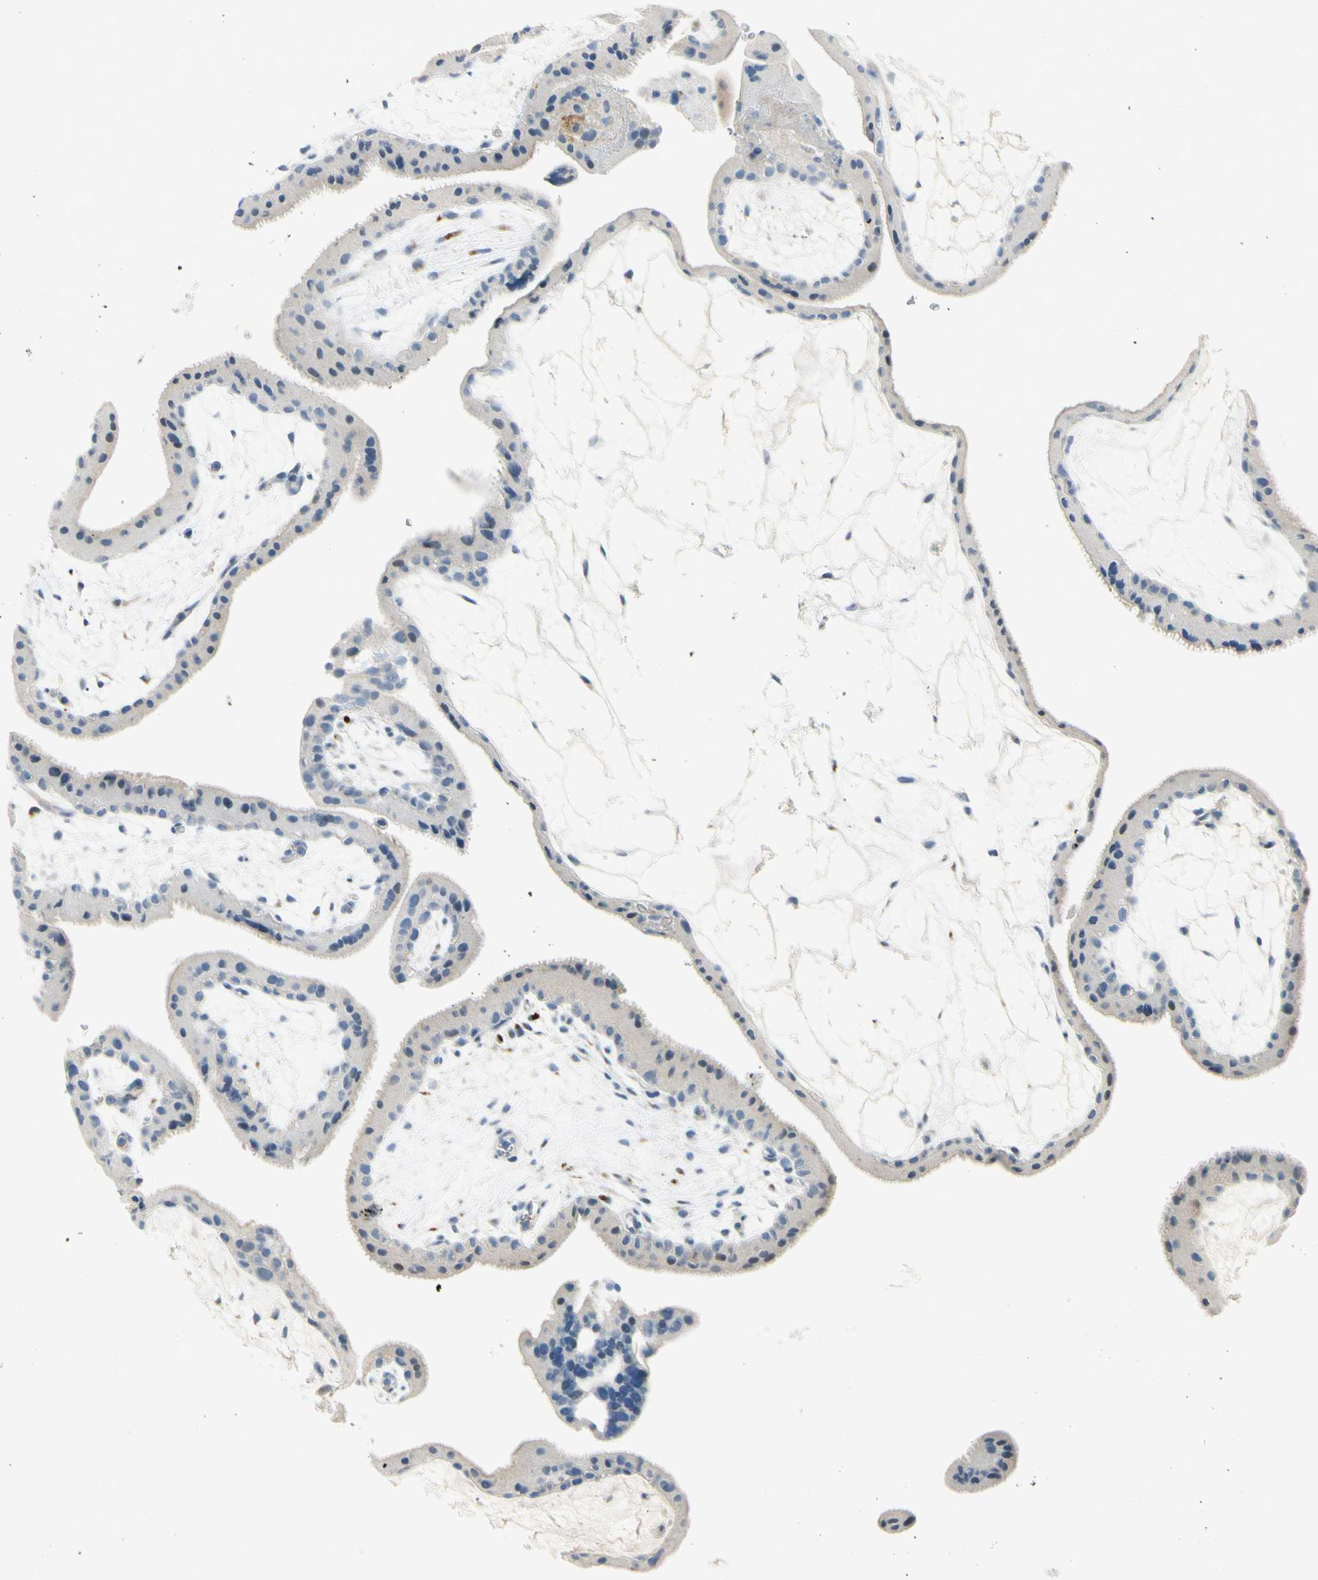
{"staining": {"intensity": "negative", "quantity": "none", "location": "none"}, "tissue": "placenta", "cell_type": "Decidual cells", "image_type": "normal", "snomed": [{"axis": "morphology", "description": "Normal tissue, NOS"}, {"axis": "topography", "description": "Placenta"}], "caption": "This is an immunohistochemistry (IHC) micrograph of normal human placenta. There is no staining in decidual cells.", "gene": "GALNT5", "patient": {"sex": "female", "age": 19}}